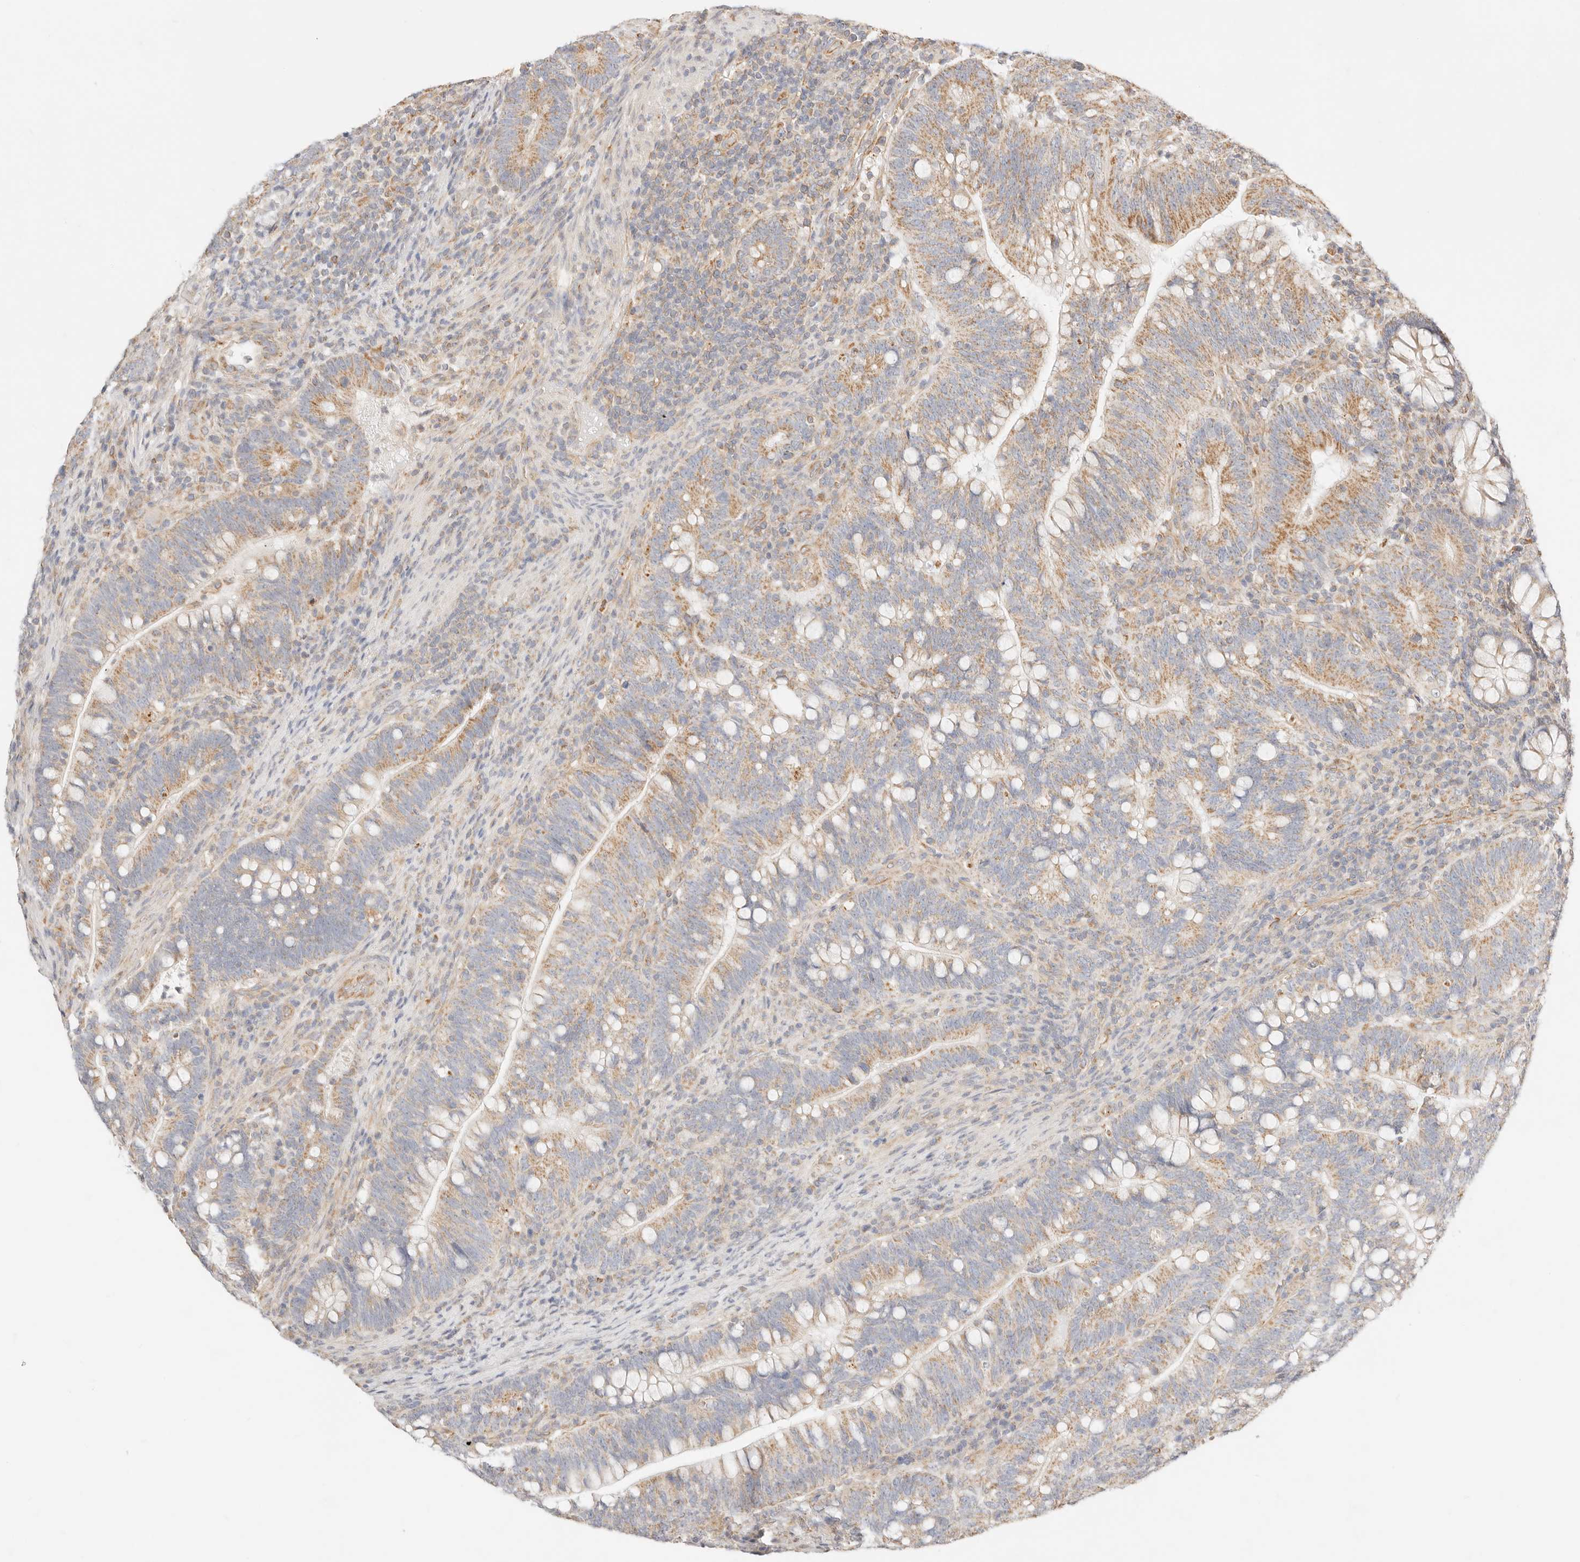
{"staining": {"intensity": "moderate", "quantity": ">75%", "location": "cytoplasmic/membranous"}, "tissue": "colorectal cancer", "cell_type": "Tumor cells", "image_type": "cancer", "snomed": [{"axis": "morphology", "description": "Adenocarcinoma, NOS"}, {"axis": "topography", "description": "Colon"}], "caption": "Tumor cells display medium levels of moderate cytoplasmic/membranous expression in about >75% of cells in colorectal cancer.", "gene": "ZC3H11A", "patient": {"sex": "female", "age": 66}}